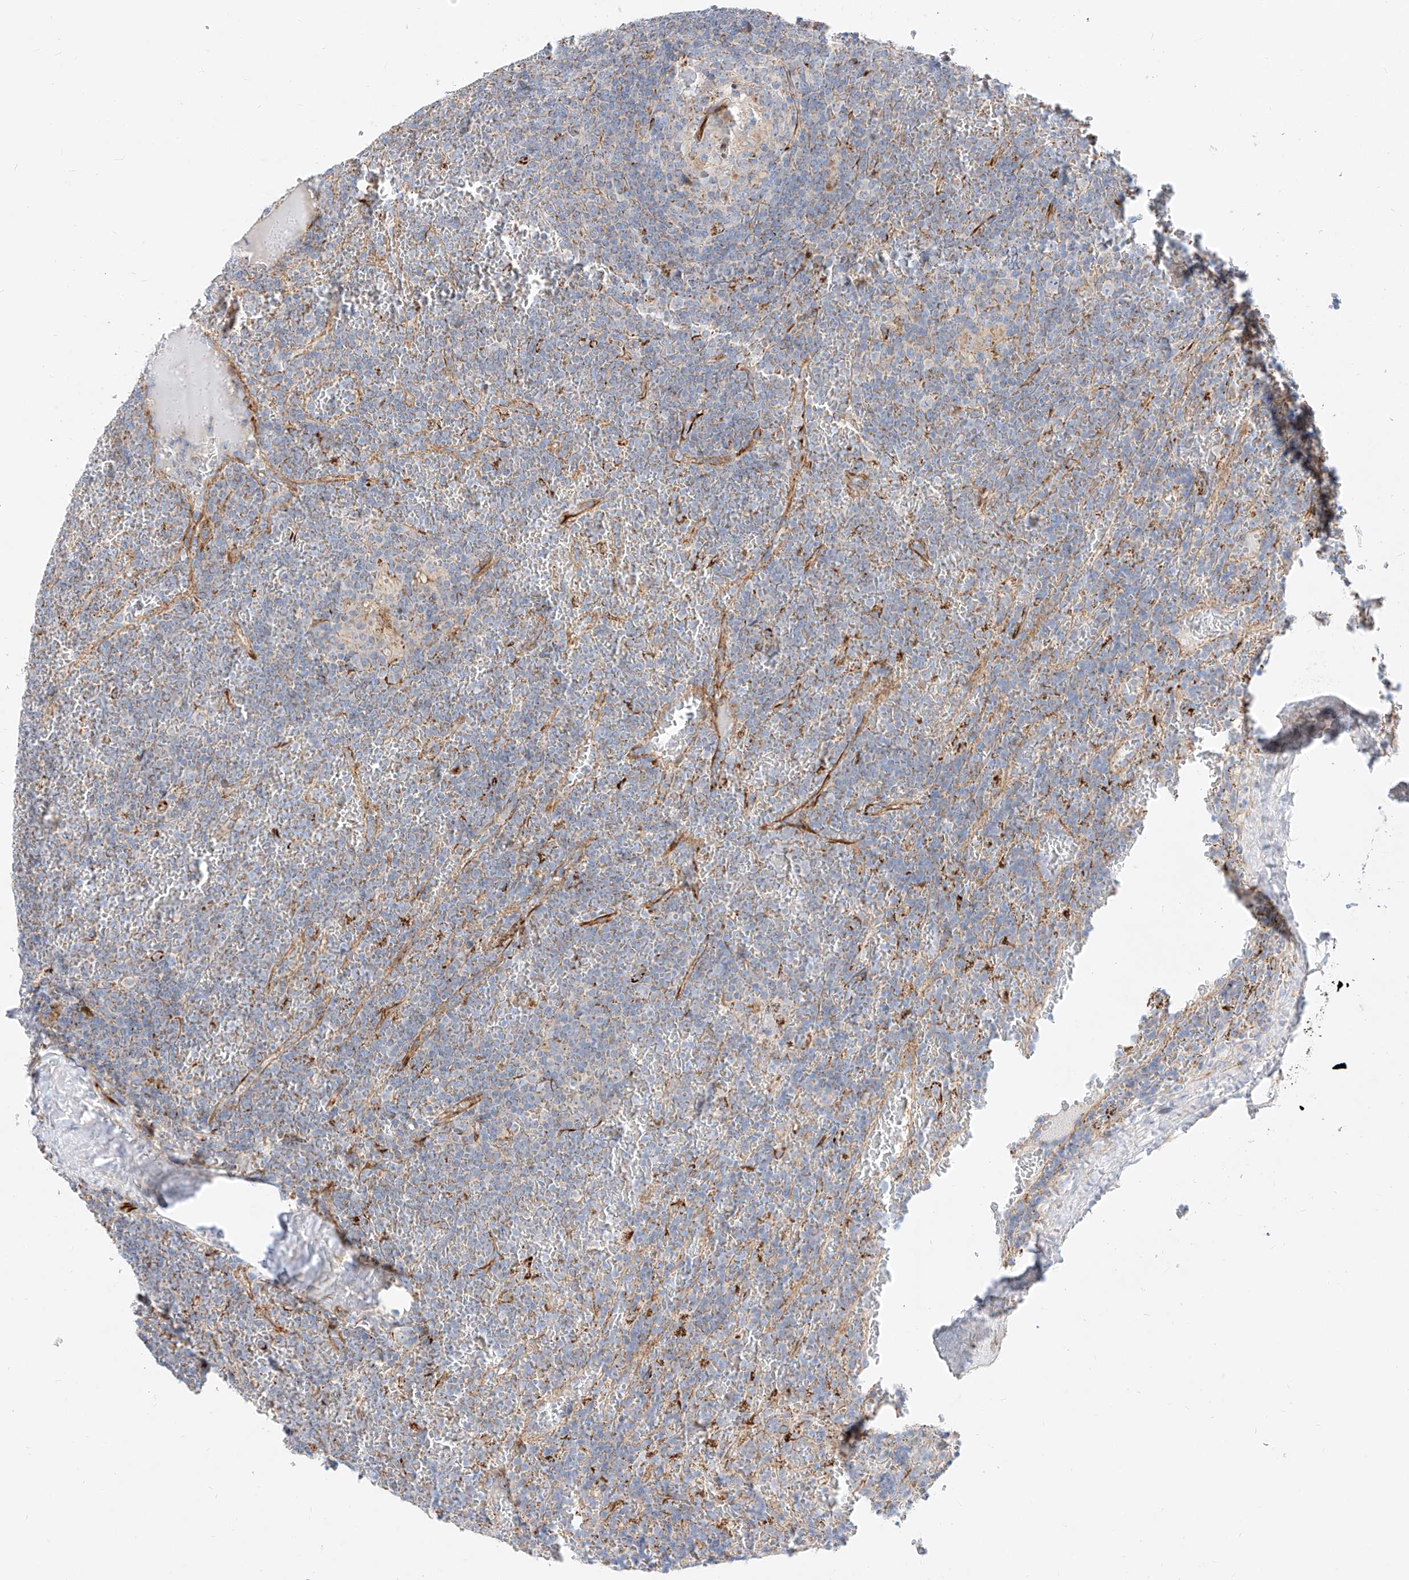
{"staining": {"intensity": "negative", "quantity": "none", "location": "none"}, "tissue": "lymphoma", "cell_type": "Tumor cells", "image_type": "cancer", "snomed": [{"axis": "morphology", "description": "Malignant lymphoma, non-Hodgkin's type, Low grade"}, {"axis": "topography", "description": "Spleen"}], "caption": "The immunohistochemistry (IHC) histopathology image has no significant staining in tumor cells of lymphoma tissue.", "gene": "CST9", "patient": {"sex": "female", "age": 19}}